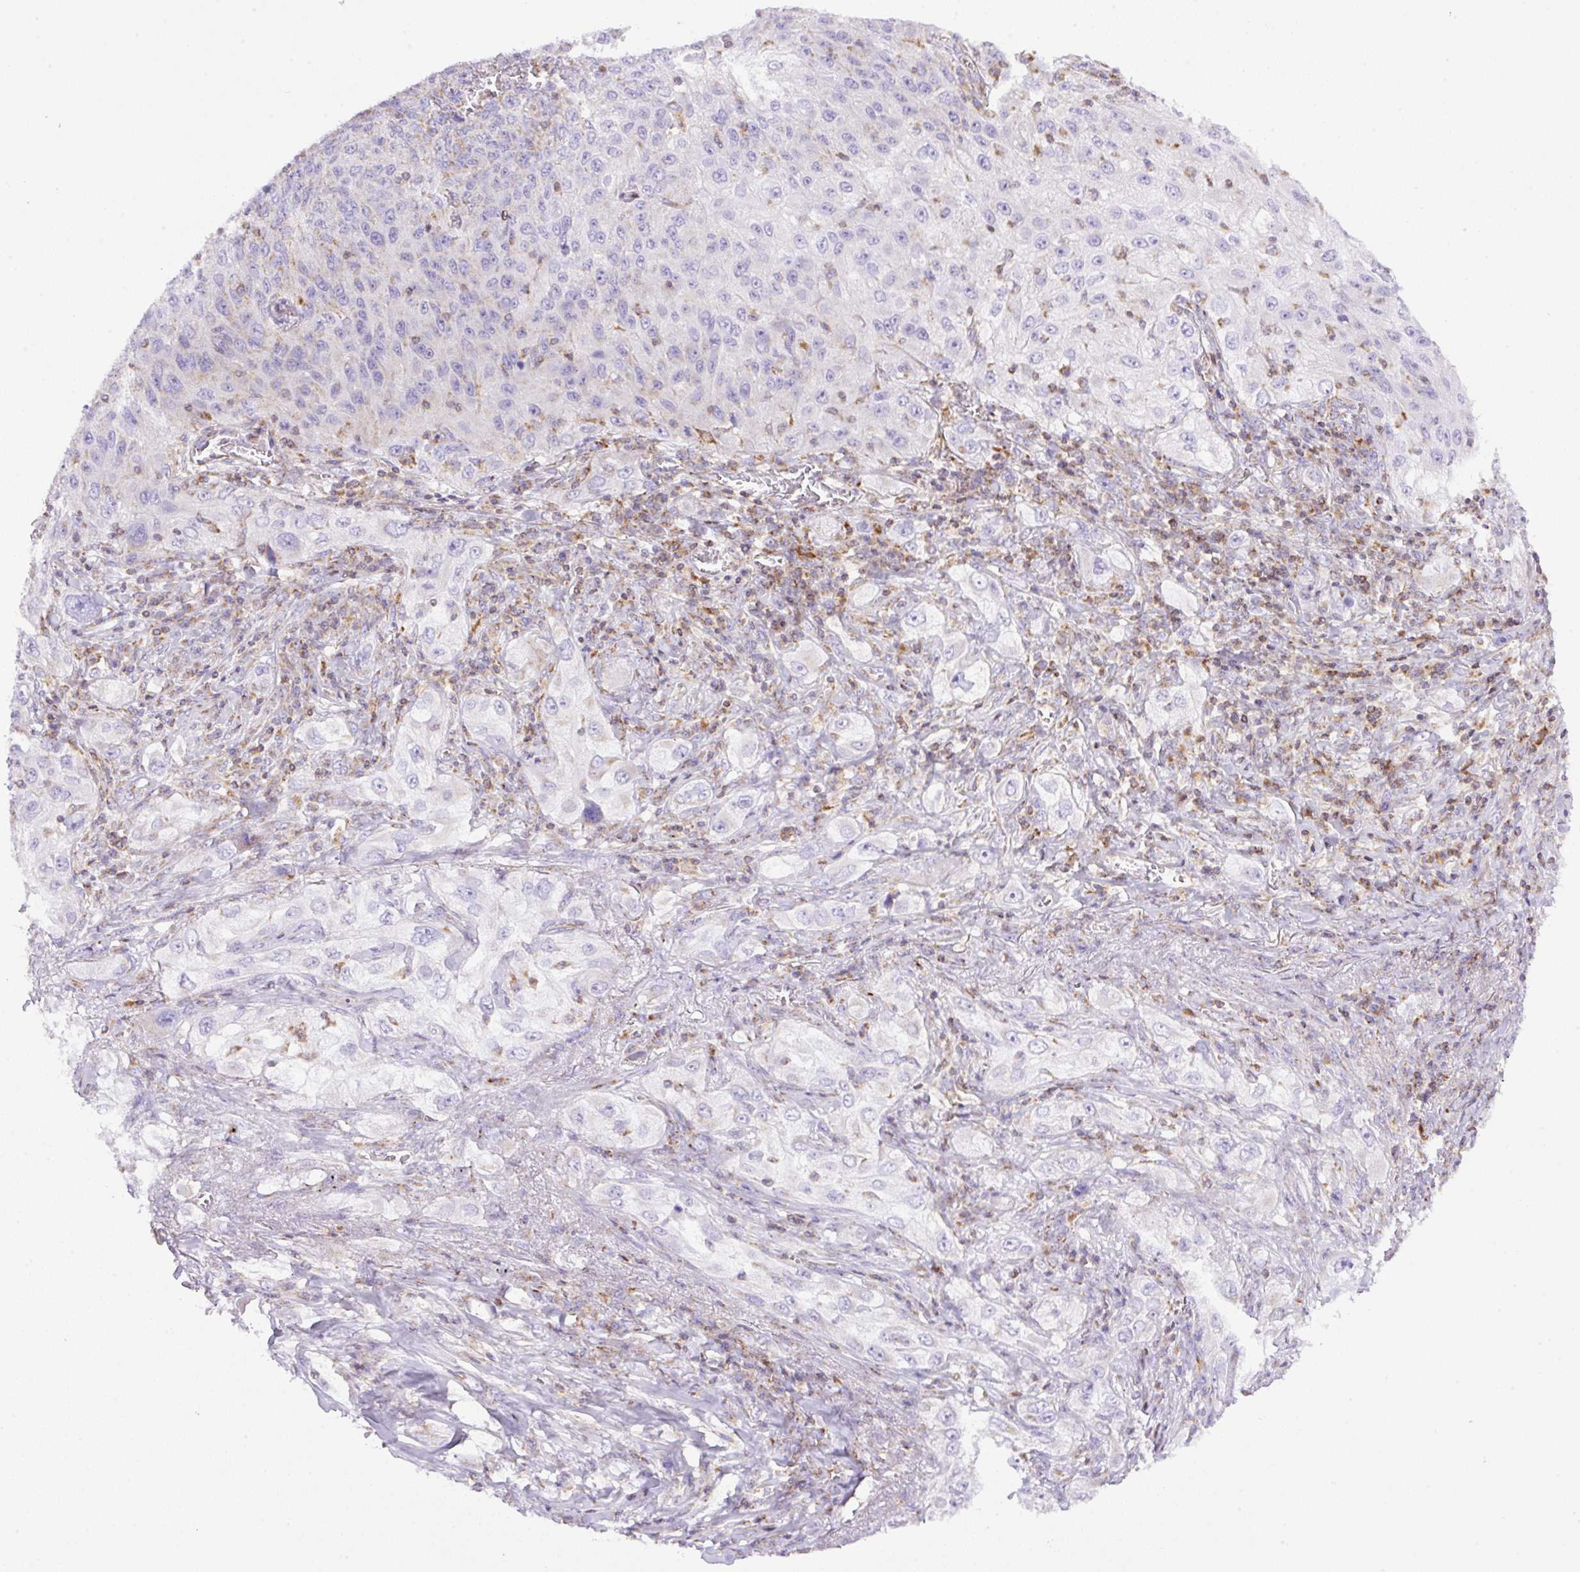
{"staining": {"intensity": "negative", "quantity": "none", "location": "none"}, "tissue": "lung cancer", "cell_type": "Tumor cells", "image_type": "cancer", "snomed": [{"axis": "morphology", "description": "Squamous cell carcinoma, NOS"}, {"axis": "topography", "description": "Lung"}], "caption": "Tumor cells show no significant protein positivity in lung cancer.", "gene": "NF1", "patient": {"sex": "female", "age": 69}}